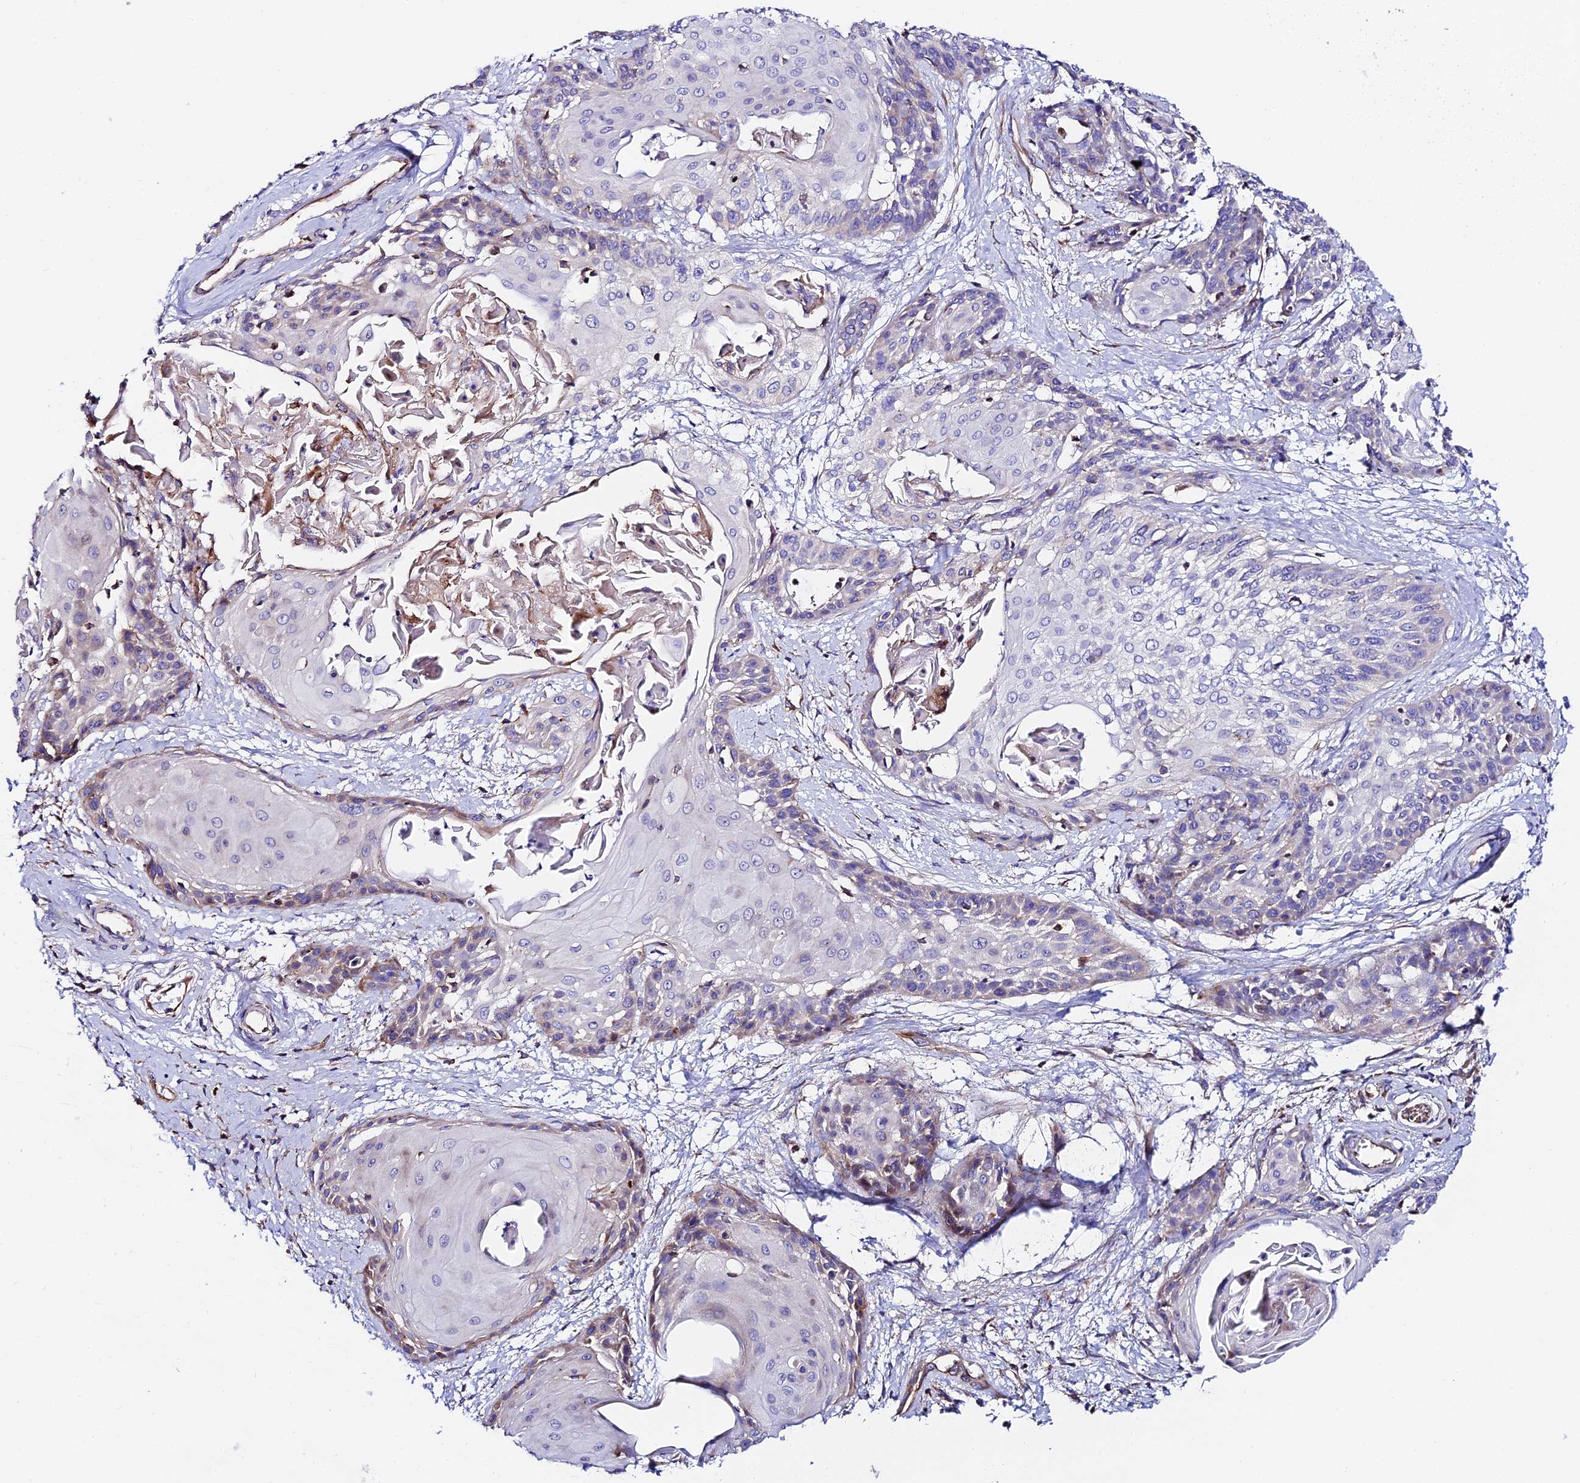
{"staining": {"intensity": "weak", "quantity": "<25%", "location": "cytoplasmic/membranous"}, "tissue": "cervical cancer", "cell_type": "Tumor cells", "image_type": "cancer", "snomed": [{"axis": "morphology", "description": "Squamous cell carcinoma, NOS"}, {"axis": "topography", "description": "Cervix"}], "caption": "DAB immunohistochemical staining of human cervical cancer (squamous cell carcinoma) shows no significant expression in tumor cells. (Brightfield microscopy of DAB (3,3'-diaminobenzidine) immunohistochemistry at high magnification).", "gene": "VPS13C", "patient": {"sex": "female", "age": 57}}